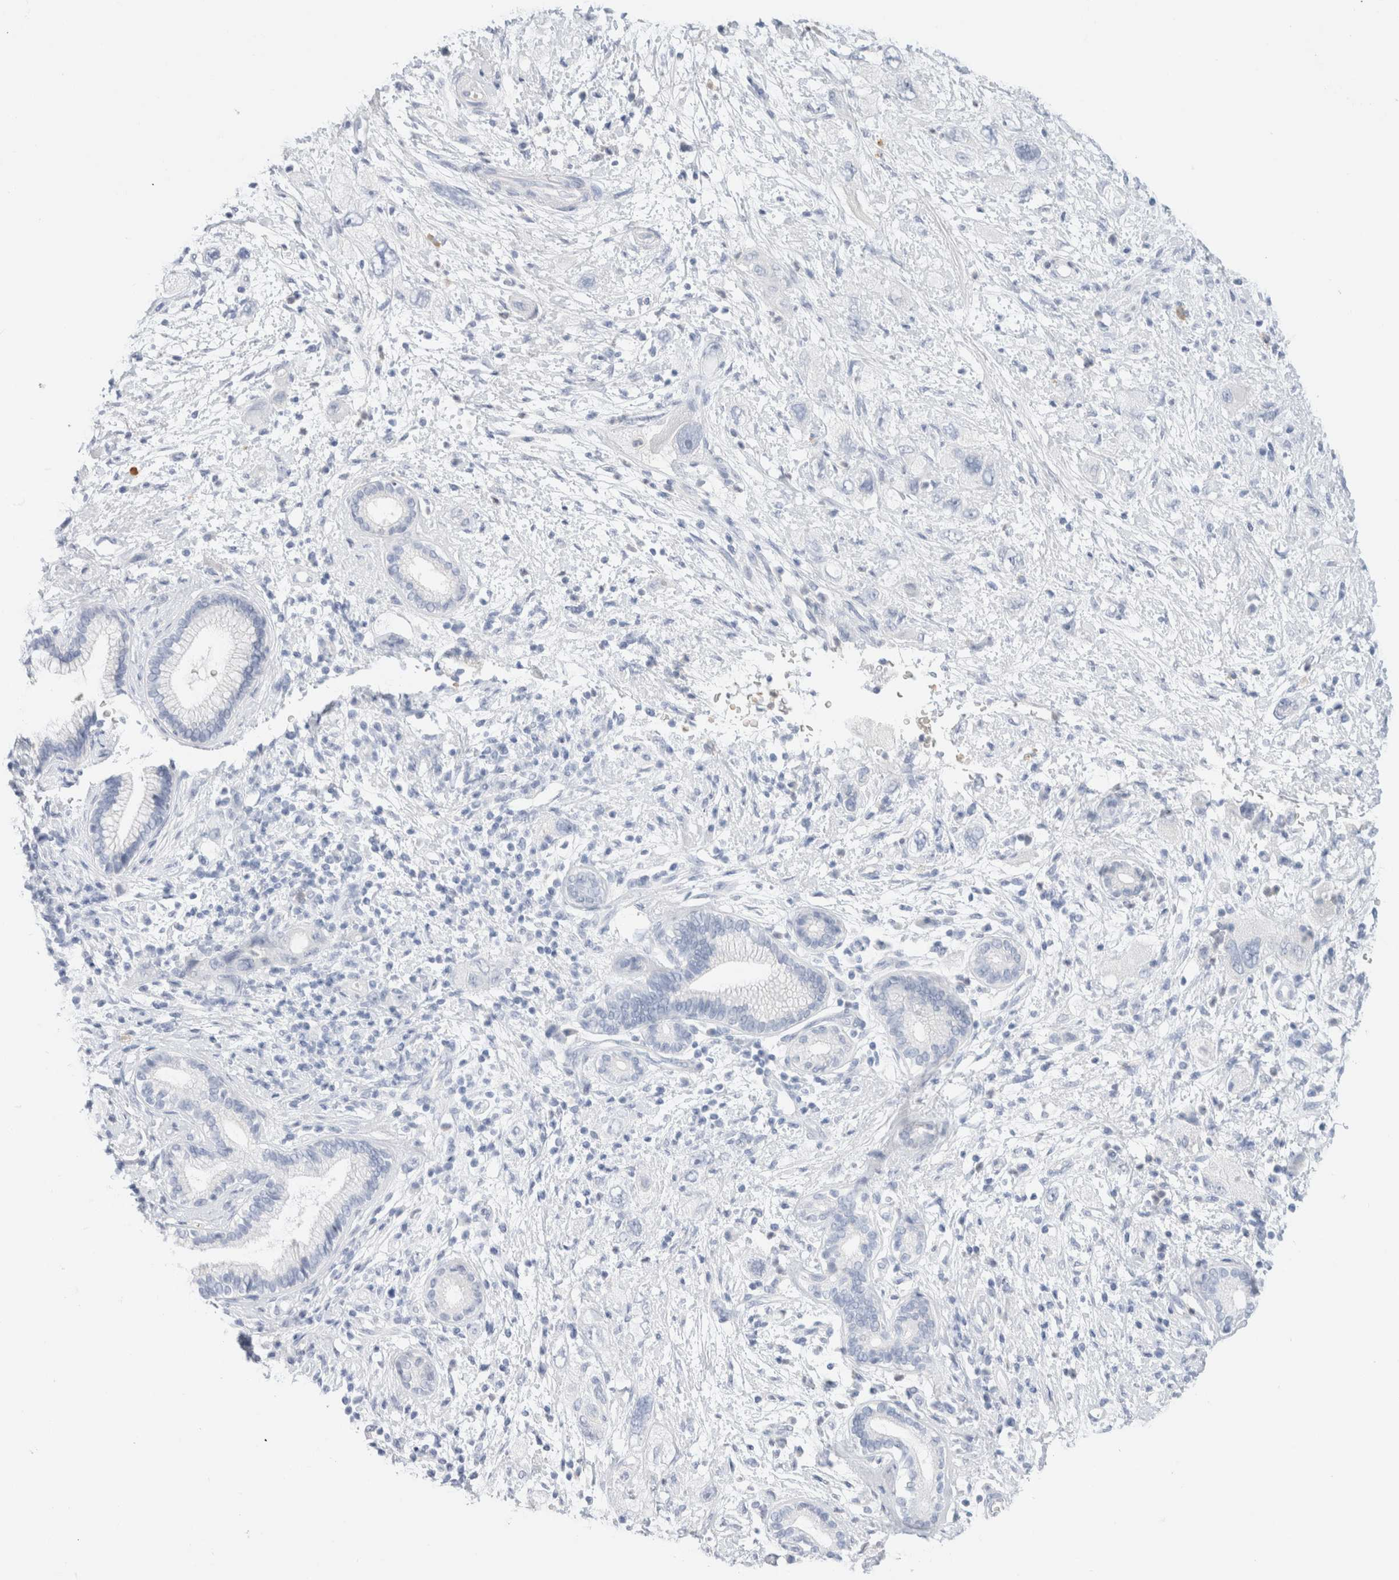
{"staining": {"intensity": "negative", "quantity": "none", "location": "none"}, "tissue": "pancreatic cancer", "cell_type": "Tumor cells", "image_type": "cancer", "snomed": [{"axis": "morphology", "description": "Adenocarcinoma, NOS"}, {"axis": "topography", "description": "Pancreas"}], "caption": "Photomicrograph shows no protein expression in tumor cells of pancreatic cancer tissue. (Immunohistochemistry (ihc), brightfield microscopy, high magnification).", "gene": "ARG1", "patient": {"sex": "female", "age": 73}}